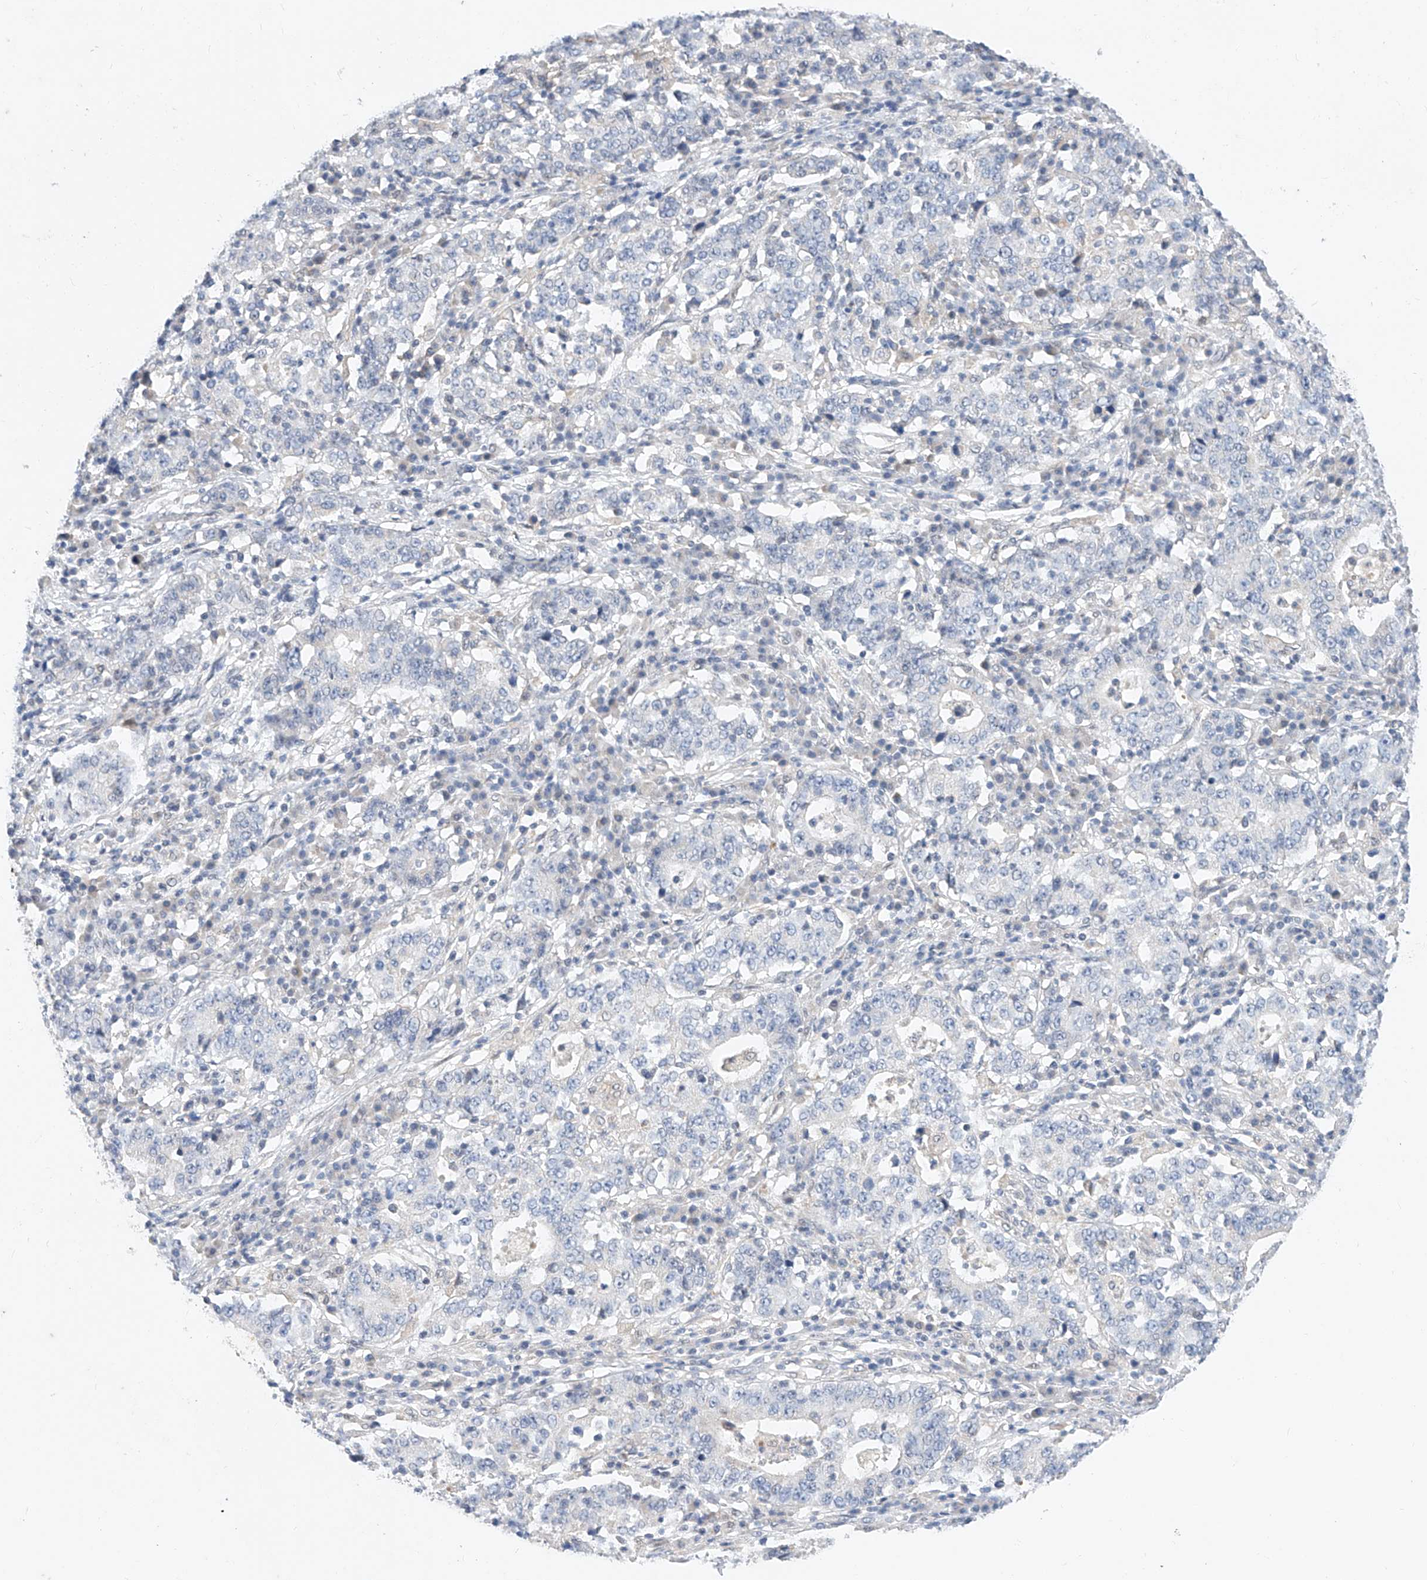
{"staining": {"intensity": "negative", "quantity": "none", "location": "none"}, "tissue": "stomach cancer", "cell_type": "Tumor cells", "image_type": "cancer", "snomed": [{"axis": "morphology", "description": "Adenocarcinoma, NOS"}, {"axis": "topography", "description": "Stomach"}], "caption": "Immunohistochemistry of stomach cancer (adenocarcinoma) exhibits no staining in tumor cells. (DAB (3,3'-diaminobenzidine) IHC visualized using brightfield microscopy, high magnification).", "gene": "KCNJ1", "patient": {"sex": "male", "age": 59}}